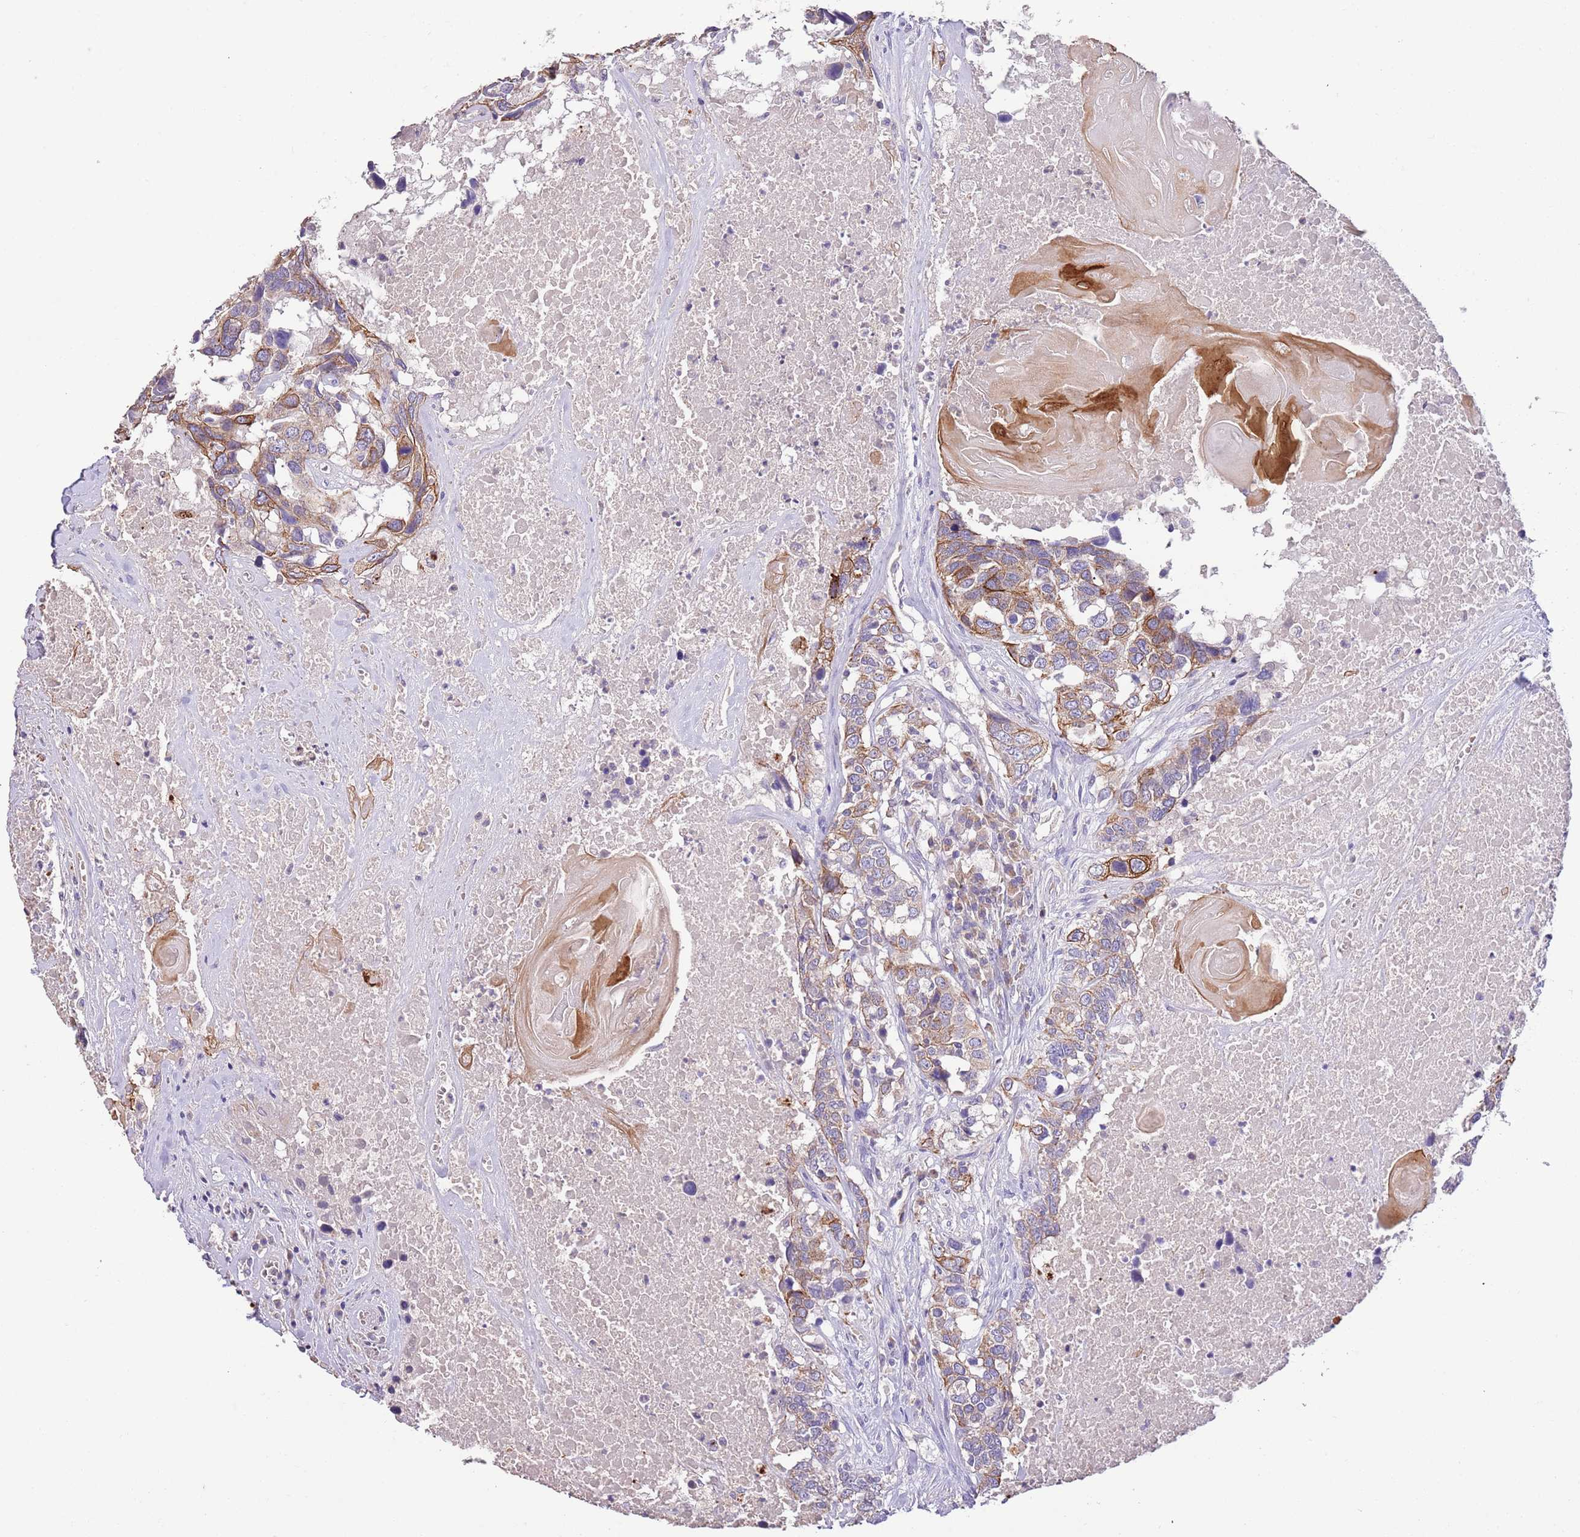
{"staining": {"intensity": "moderate", "quantity": "<25%", "location": "cytoplasmic/membranous"}, "tissue": "head and neck cancer", "cell_type": "Tumor cells", "image_type": "cancer", "snomed": [{"axis": "morphology", "description": "Squamous cell carcinoma, NOS"}, {"axis": "topography", "description": "Head-Neck"}], "caption": "Protein staining of squamous cell carcinoma (head and neck) tissue reveals moderate cytoplasmic/membranous staining in about <25% of tumor cells.", "gene": "ZNF658", "patient": {"sex": "male", "age": 66}}